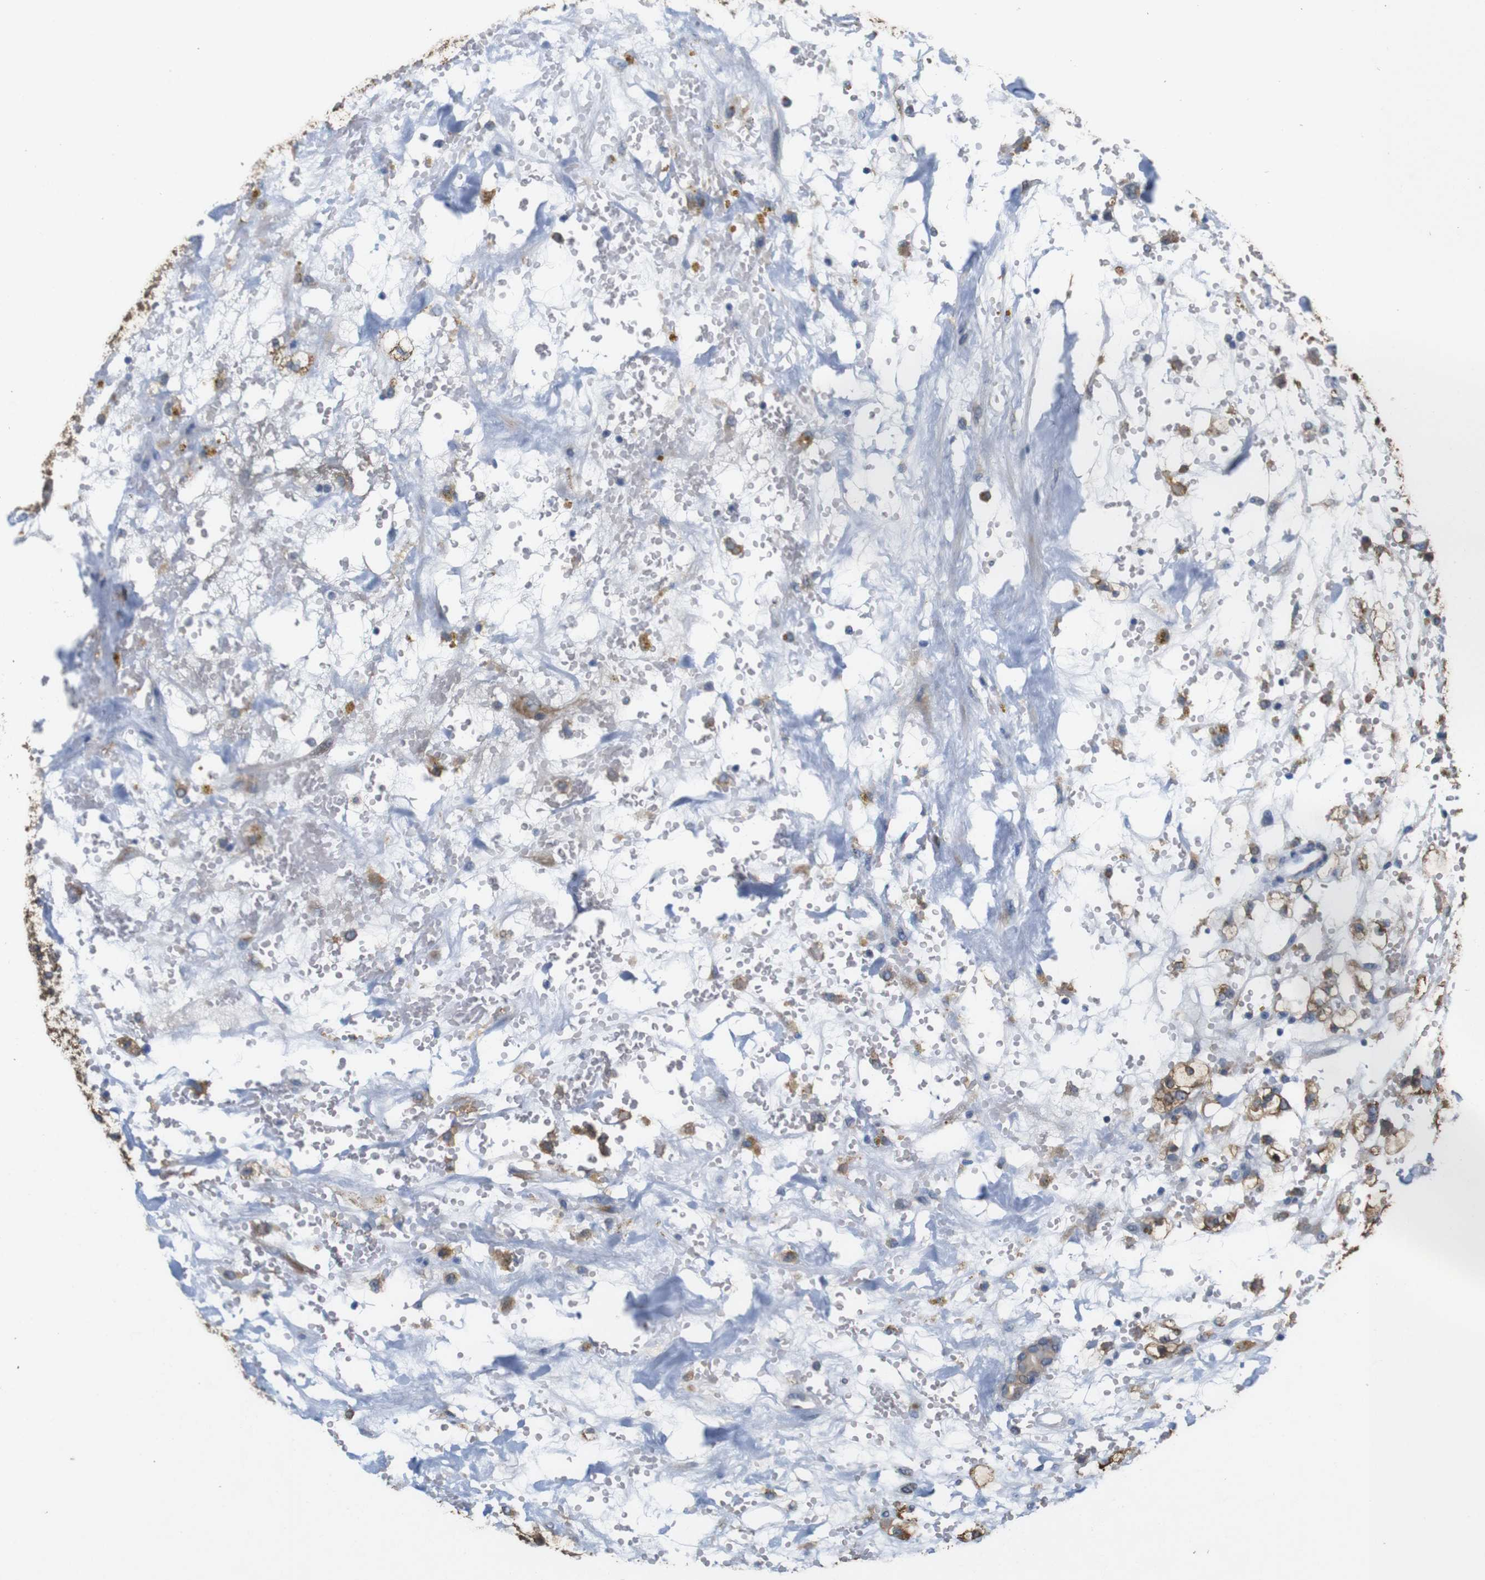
{"staining": {"intensity": "moderate", "quantity": ">75%", "location": "cytoplasmic/membranous"}, "tissue": "renal cancer", "cell_type": "Tumor cells", "image_type": "cancer", "snomed": [{"axis": "morphology", "description": "Adenocarcinoma, NOS"}, {"axis": "topography", "description": "Kidney"}], "caption": "Immunohistochemistry (IHC) histopathology image of neoplastic tissue: renal cancer (adenocarcinoma) stained using immunohistochemistry reveals medium levels of moderate protein expression localized specifically in the cytoplasmic/membranous of tumor cells, appearing as a cytoplasmic/membranous brown color.", "gene": "PTPRR", "patient": {"sex": "male", "age": 61}}